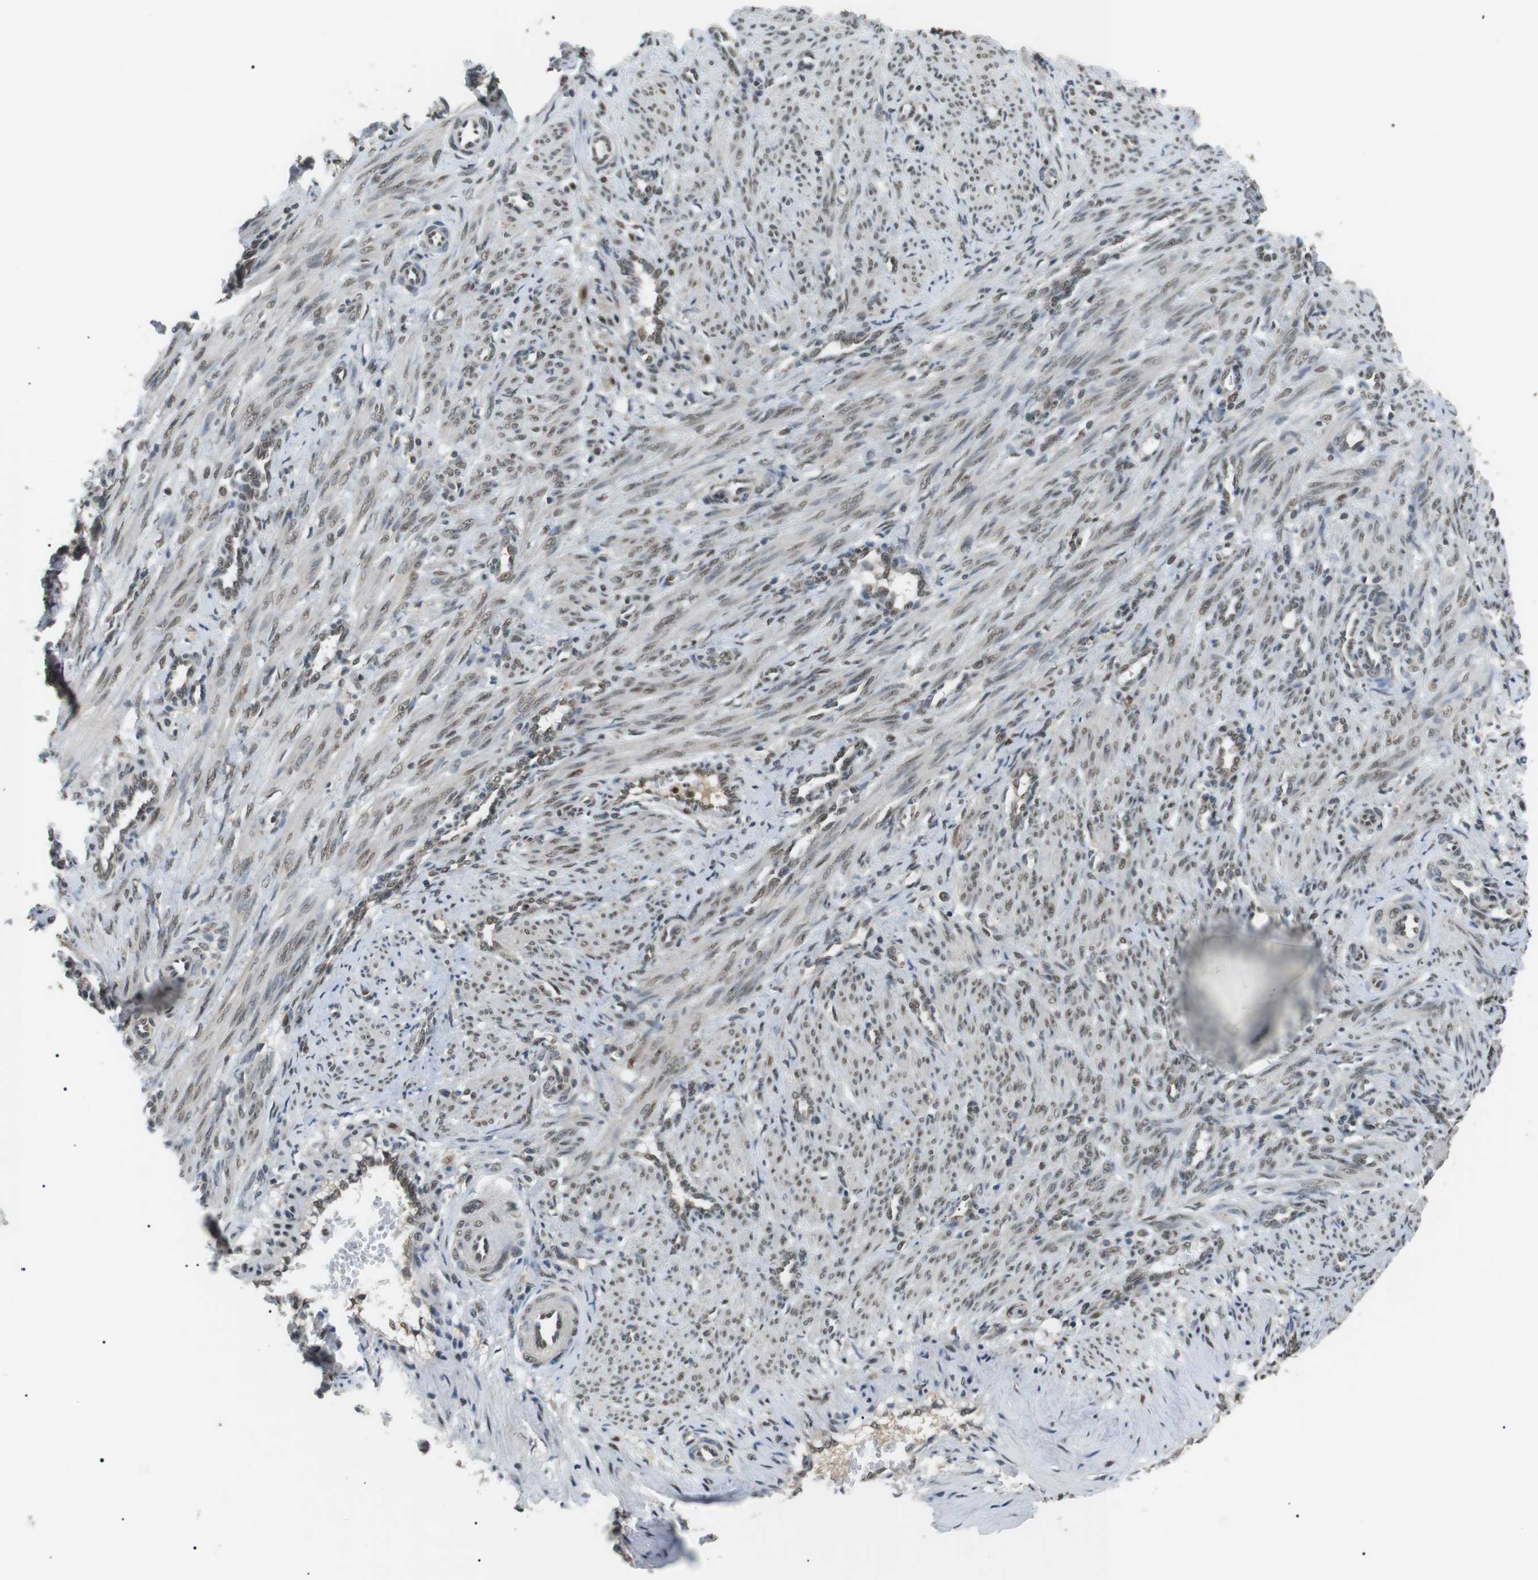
{"staining": {"intensity": "moderate", "quantity": ">75%", "location": "cytoplasmic/membranous,nuclear"}, "tissue": "smooth muscle", "cell_type": "Smooth muscle cells", "image_type": "normal", "snomed": [{"axis": "morphology", "description": "Normal tissue, NOS"}, {"axis": "topography", "description": "Endometrium"}], "caption": "Immunohistochemistry (IHC) image of benign smooth muscle: human smooth muscle stained using IHC shows medium levels of moderate protein expression localized specifically in the cytoplasmic/membranous,nuclear of smooth muscle cells, appearing as a cytoplasmic/membranous,nuclear brown color.", "gene": "ORAI3", "patient": {"sex": "female", "age": 33}}